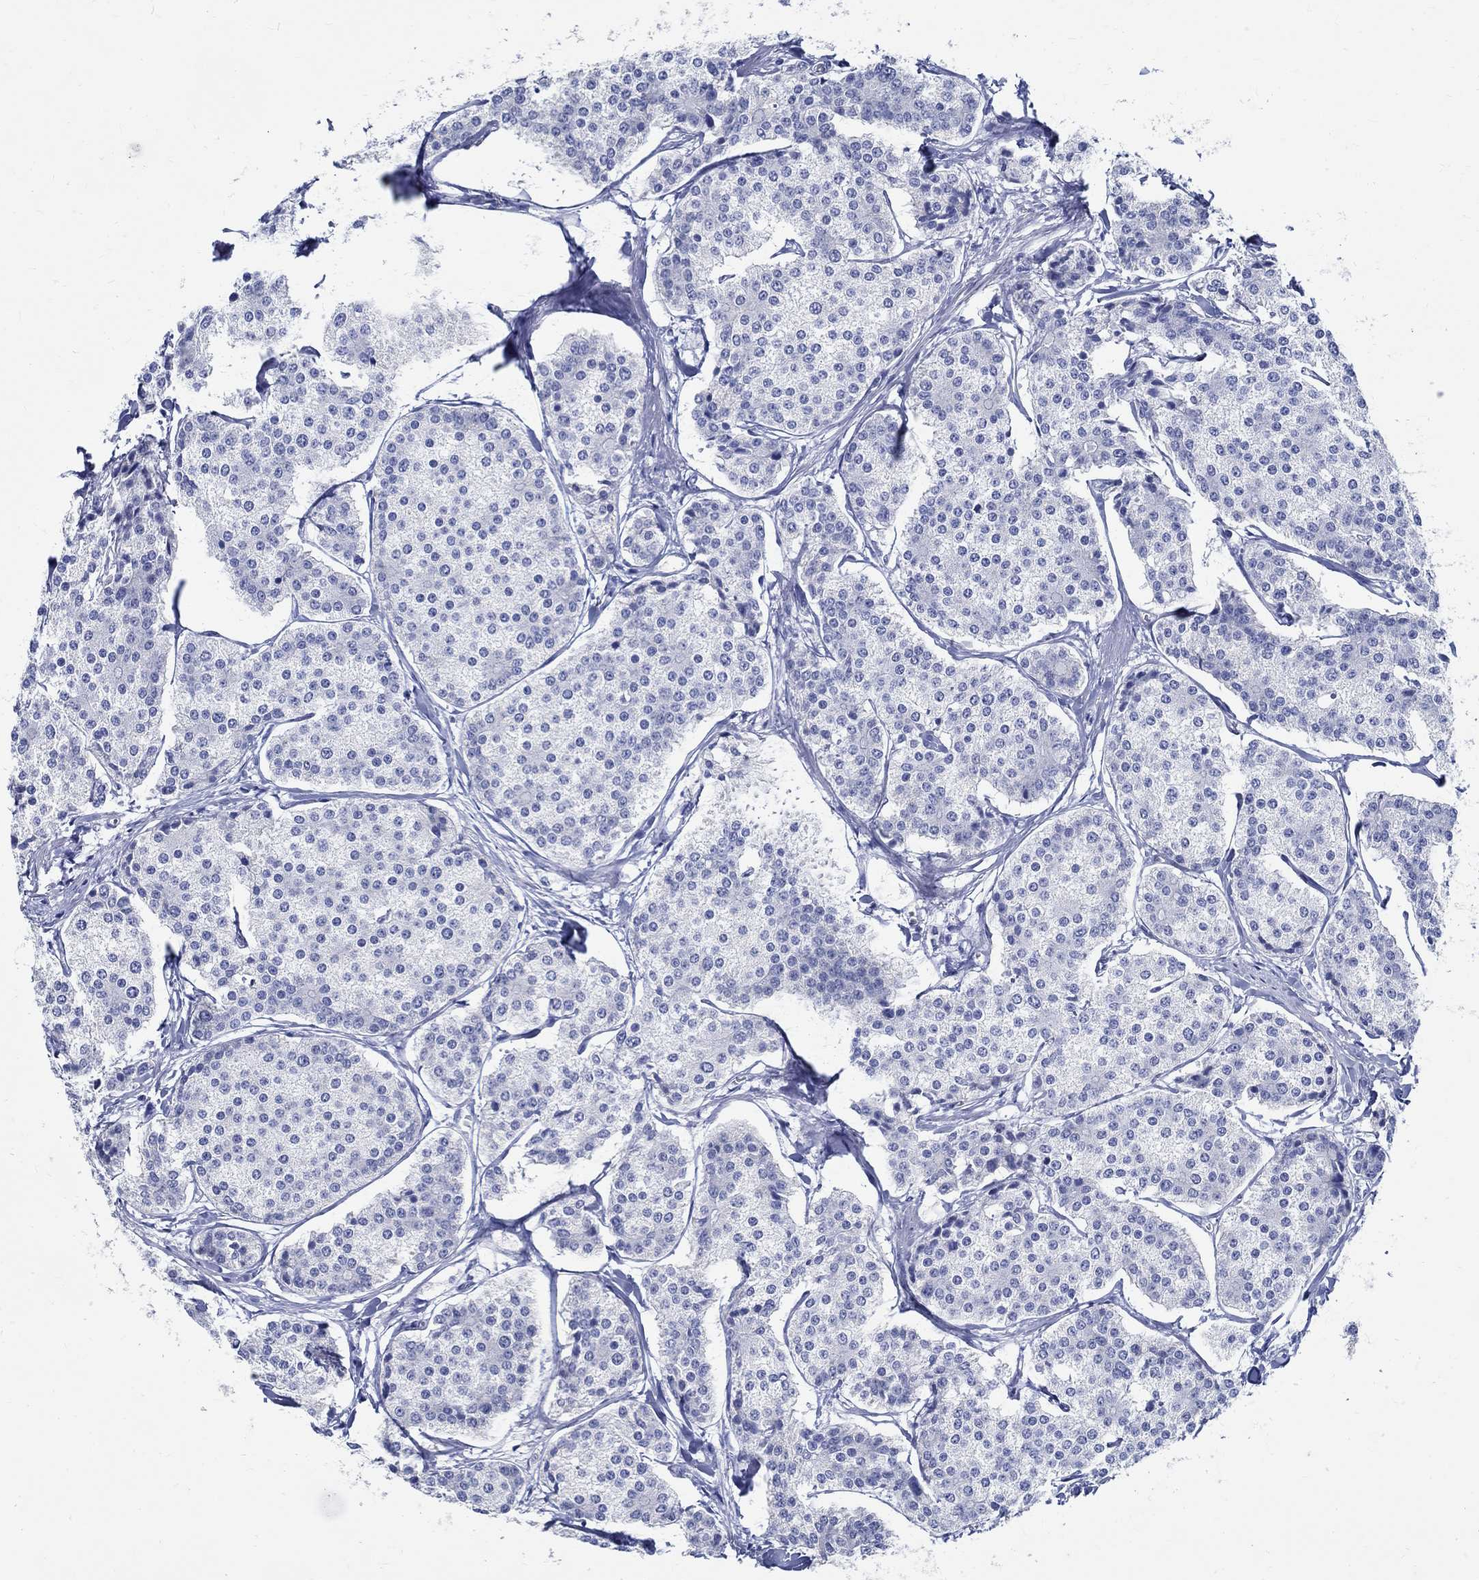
{"staining": {"intensity": "negative", "quantity": "none", "location": "none"}, "tissue": "carcinoid", "cell_type": "Tumor cells", "image_type": "cancer", "snomed": [{"axis": "morphology", "description": "Carcinoid, malignant, NOS"}, {"axis": "topography", "description": "Small intestine"}], "caption": "A high-resolution histopathology image shows IHC staining of carcinoid, which displays no significant positivity in tumor cells.", "gene": "TSPAN16", "patient": {"sex": "female", "age": 65}}